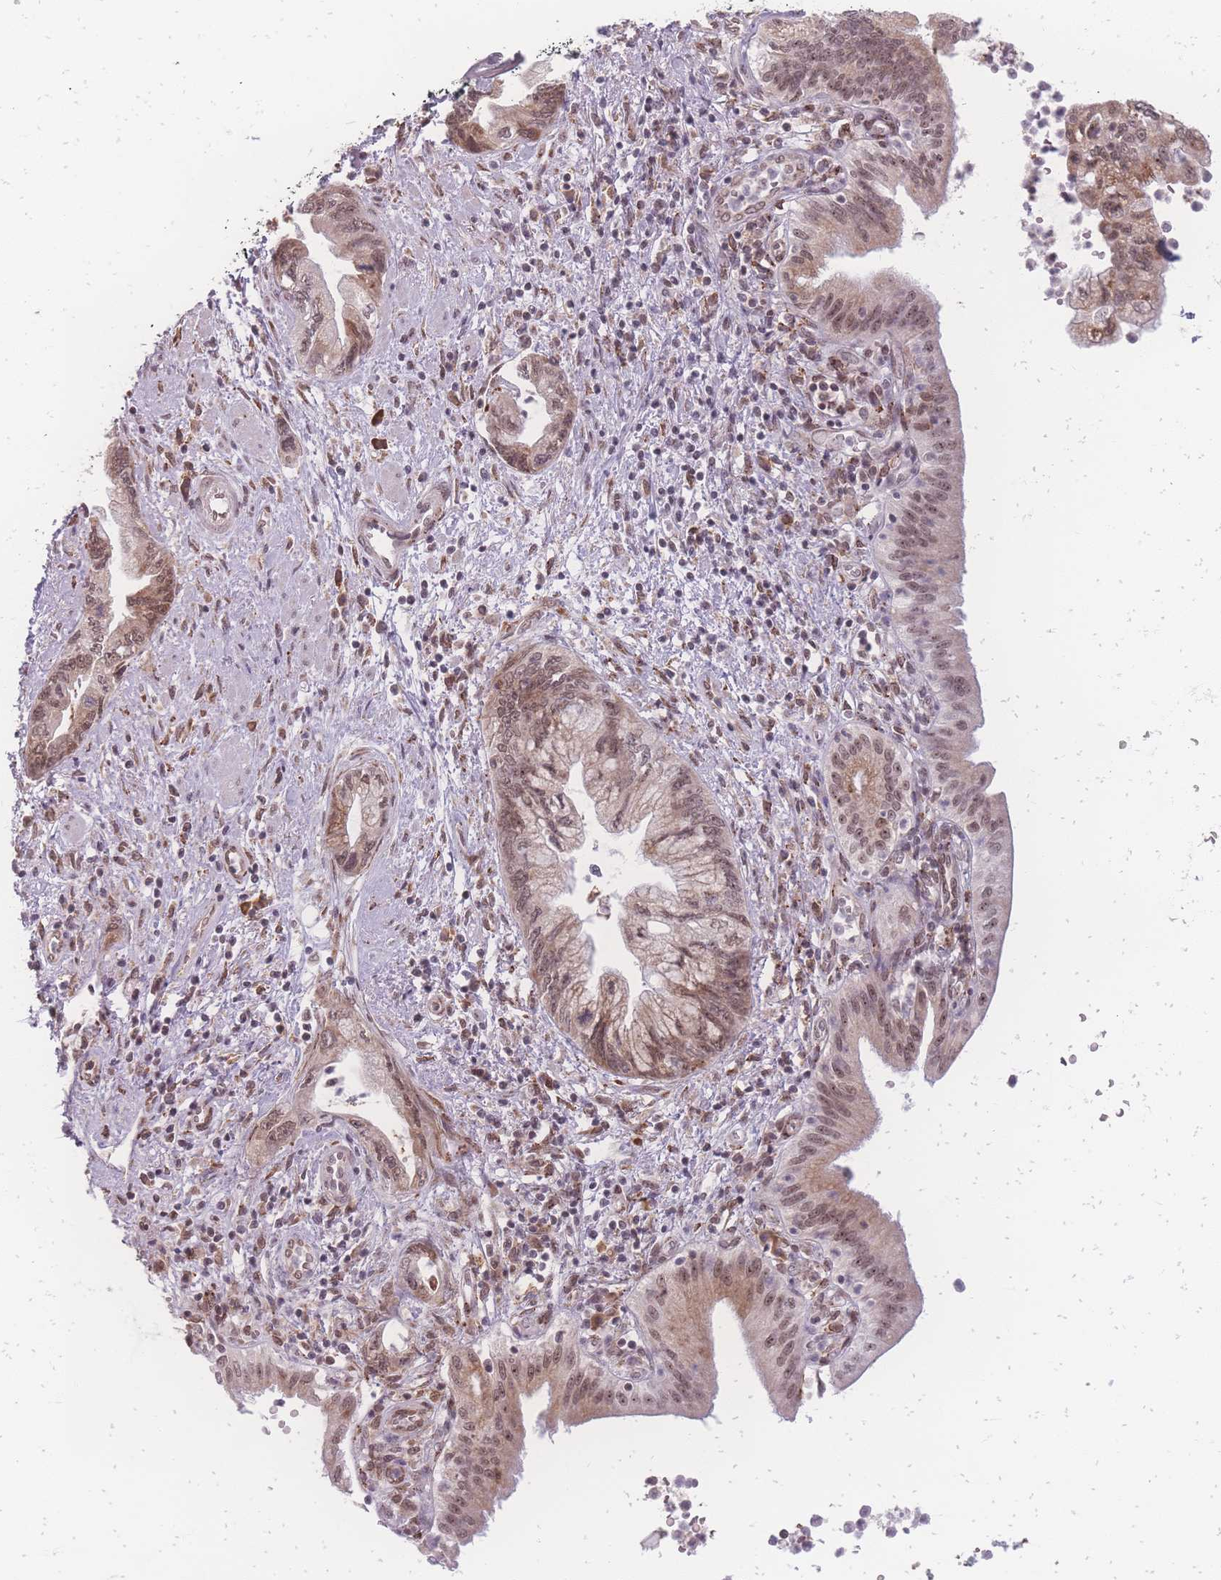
{"staining": {"intensity": "moderate", "quantity": "25%-75%", "location": "cytoplasmic/membranous,nuclear"}, "tissue": "pancreatic cancer", "cell_type": "Tumor cells", "image_type": "cancer", "snomed": [{"axis": "morphology", "description": "Adenocarcinoma, NOS"}, {"axis": "topography", "description": "Pancreas"}], "caption": "Immunohistochemistry (IHC) (DAB) staining of pancreatic cancer exhibits moderate cytoplasmic/membranous and nuclear protein staining in about 25%-75% of tumor cells.", "gene": "ZC3H13", "patient": {"sex": "female", "age": 73}}